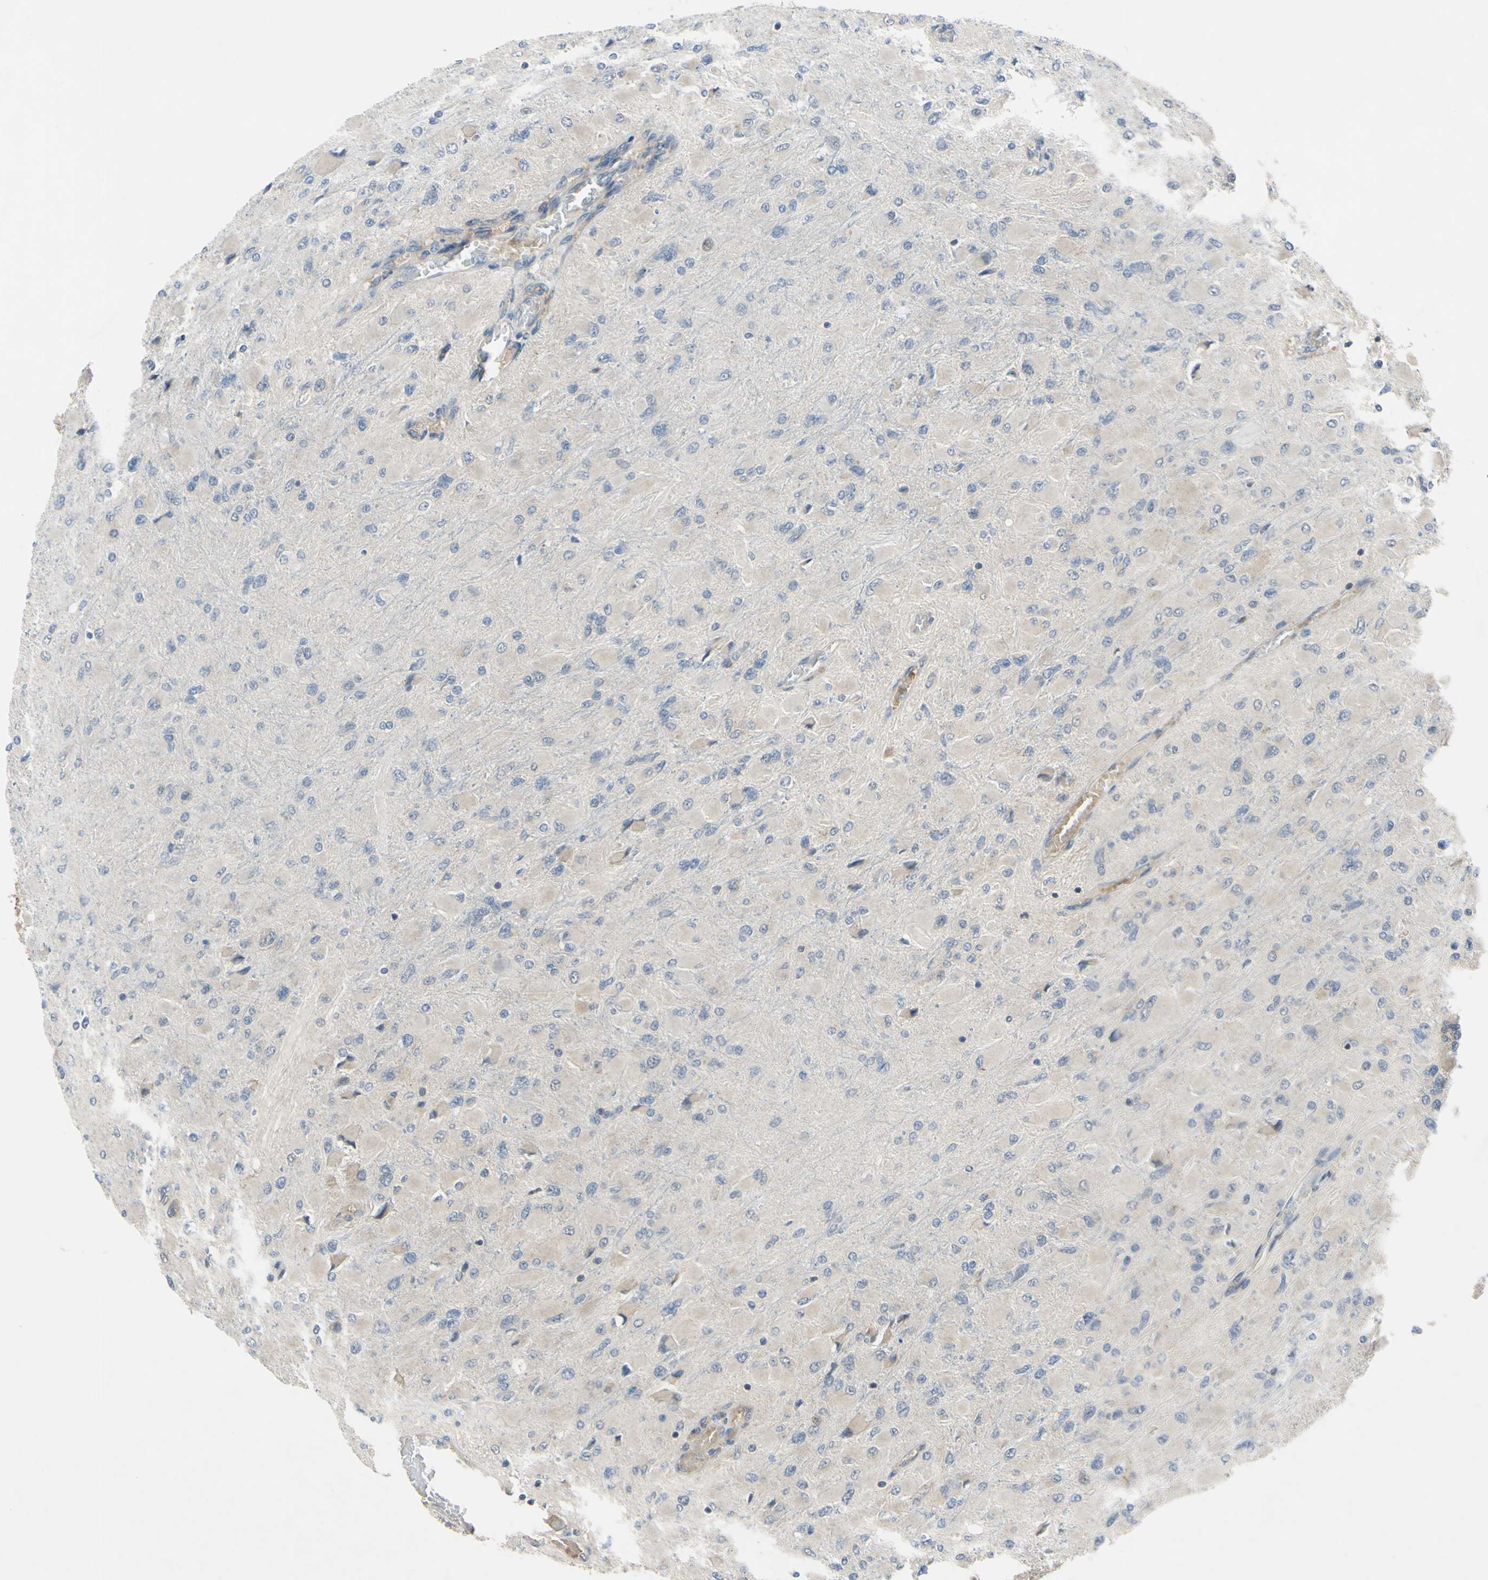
{"staining": {"intensity": "negative", "quantity": "none", "location": "none"}, "tissue": "glioma", "cell_type": "Tumor cells", "image_type": "cancer", "snomed": [{"axis": "morphology", "description": "Glioma, malignant, High grade"}, {"axis": "topography", "description": "Cerebral cortex"}], "caption": "High power microscopy photomicrograph of an immunohistochemistry histopathology image of glioma, revealing no significant positivity in tumor cells. Nuclei are stained in blue.", "gene": "COMMD9", "patient": {"sex": "female", "age": 36}}